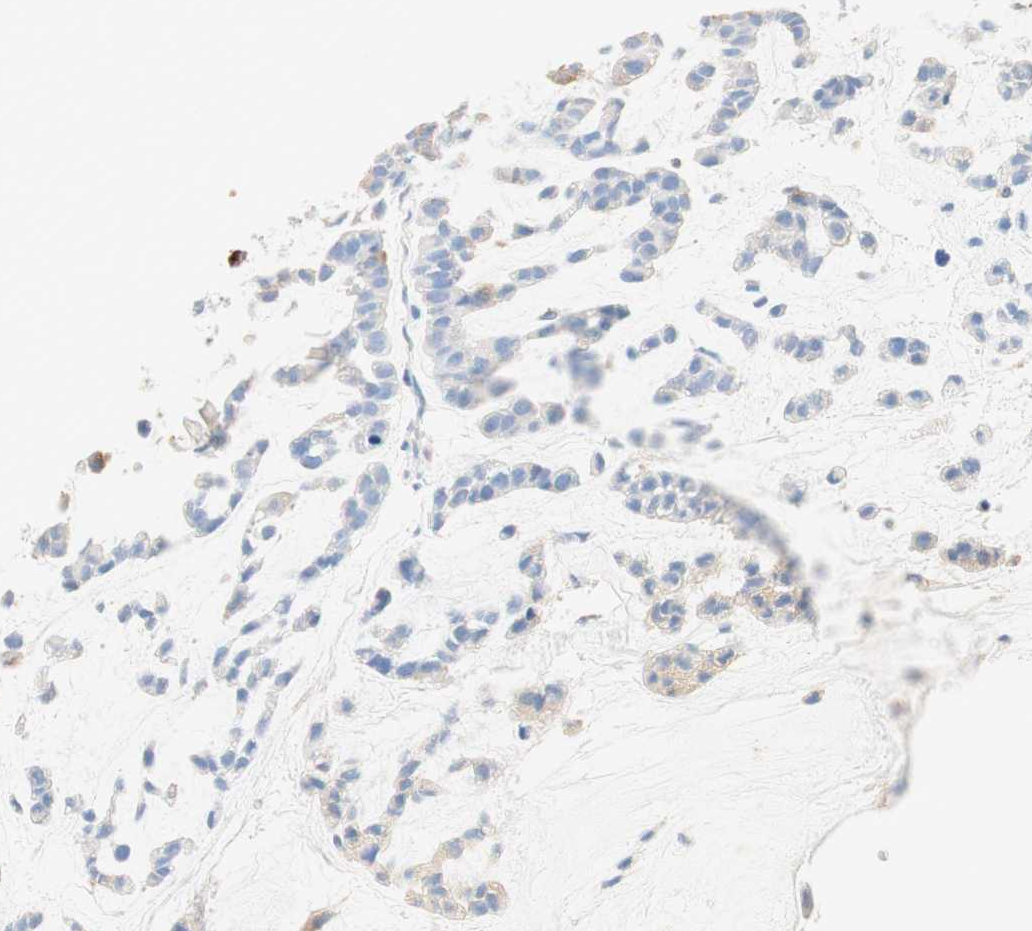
{"staining": {"intensity": "negative", "quantity": "none", "location": "none"}, "tissue": "head and neck cancer", "cell_type": "Tumor cells", "image_type": "cancer", "snomed": [{"axis": "morphology", "description": "Adenocarcinoma, NOS"}, {"axis": "morphology", "description": "Adenoma, NOS"}, {"axis": "topography", "description": "Head-Neck"}], "caption": "There is no significant staining in tumor cells of adenocarcinoma (head and neck).", "gene": "CD63", "patient": {"sex": "female", "age": 55}}